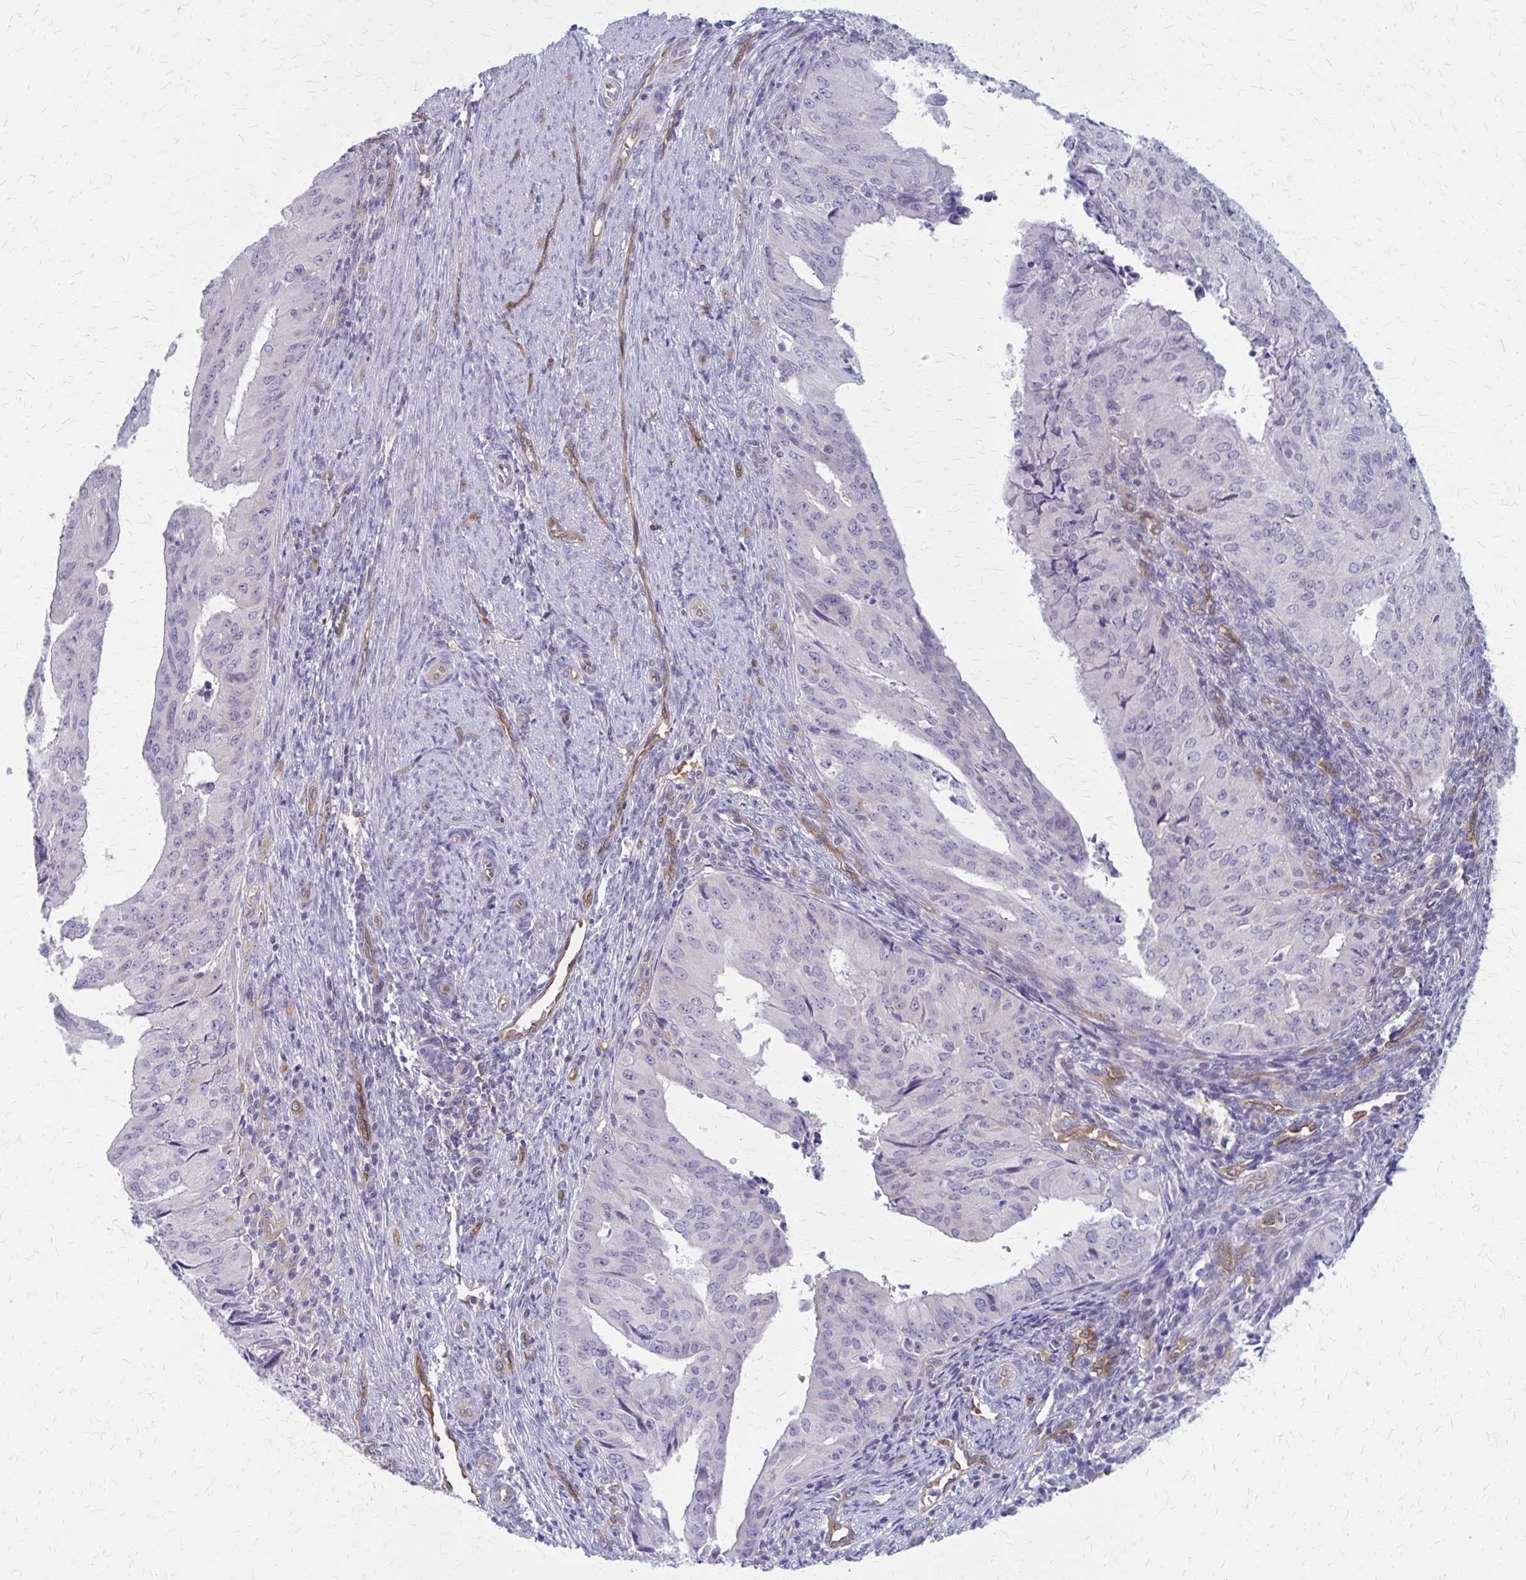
{"staining": {"intensity": "negative", "quantity": "none", "location": "none"}, "tissue": "endometrial cancer", "cell_type": "Tumor cells", "image_type": "cancer", "snomed": [{"axis": "morphology", "description": "Adenocarcinoma, NOS"}, {"axis": "topography", "description": "Endometrium"}], "caption": "Adenocarcinoma (endometrial) stained for a protein using immunohistochemistry demonstrates no expression tumor cells.", "gene": "CLIC2", "patient": {"sex": "female", "age": 50}}